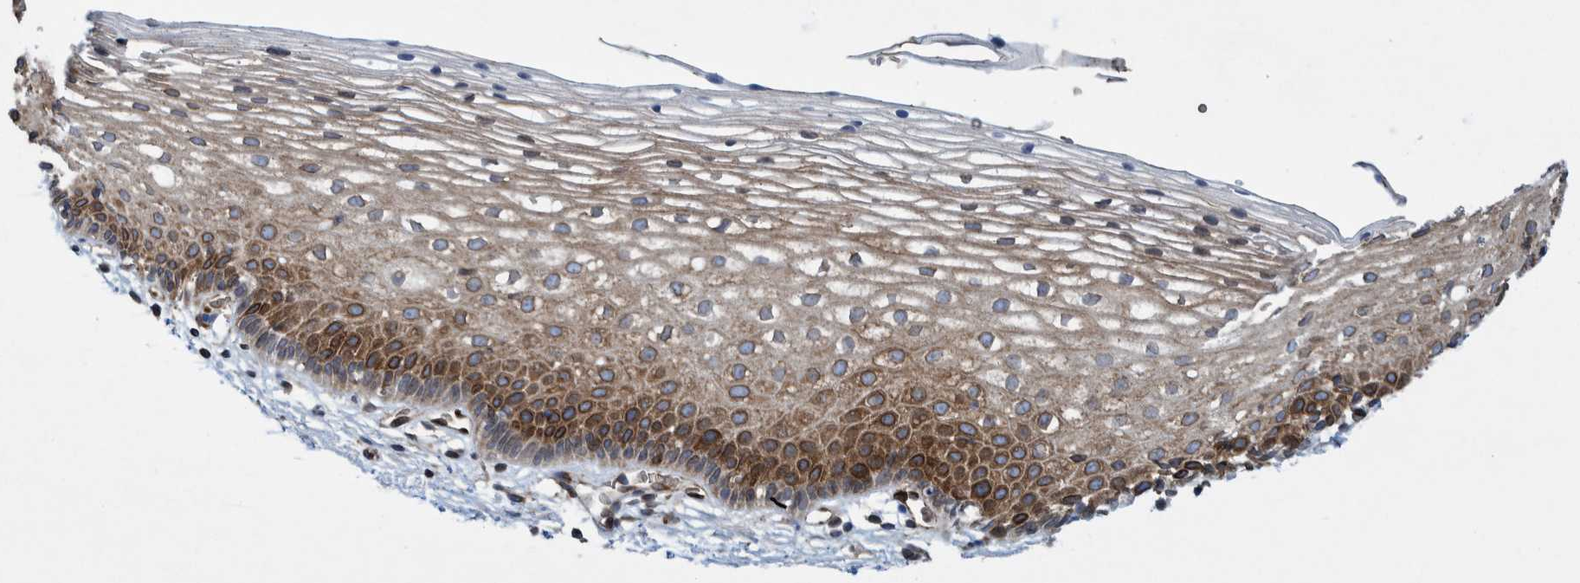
{"staining": {"intensity": "moderate", "quantity": ">75%", "location": "cytoplasmic/membranous"}, "tissue": "cervix", "cell_type": "Glandular cells", "image_type": "normal", "snomed": [{"axis": "morphology", "description": "Normal tissue, NOS"}, {"axis": "topography", "description": "Cervix"}], "caption": "A medium amount of moderate cytoplasmic/membranous expression is identified in about >75% of glandular cells in benign cervix. (IHC, brightfield microscopy, high magnification).", "gene": "THEM6", "patient": {"sex": "female", "age": 72}}